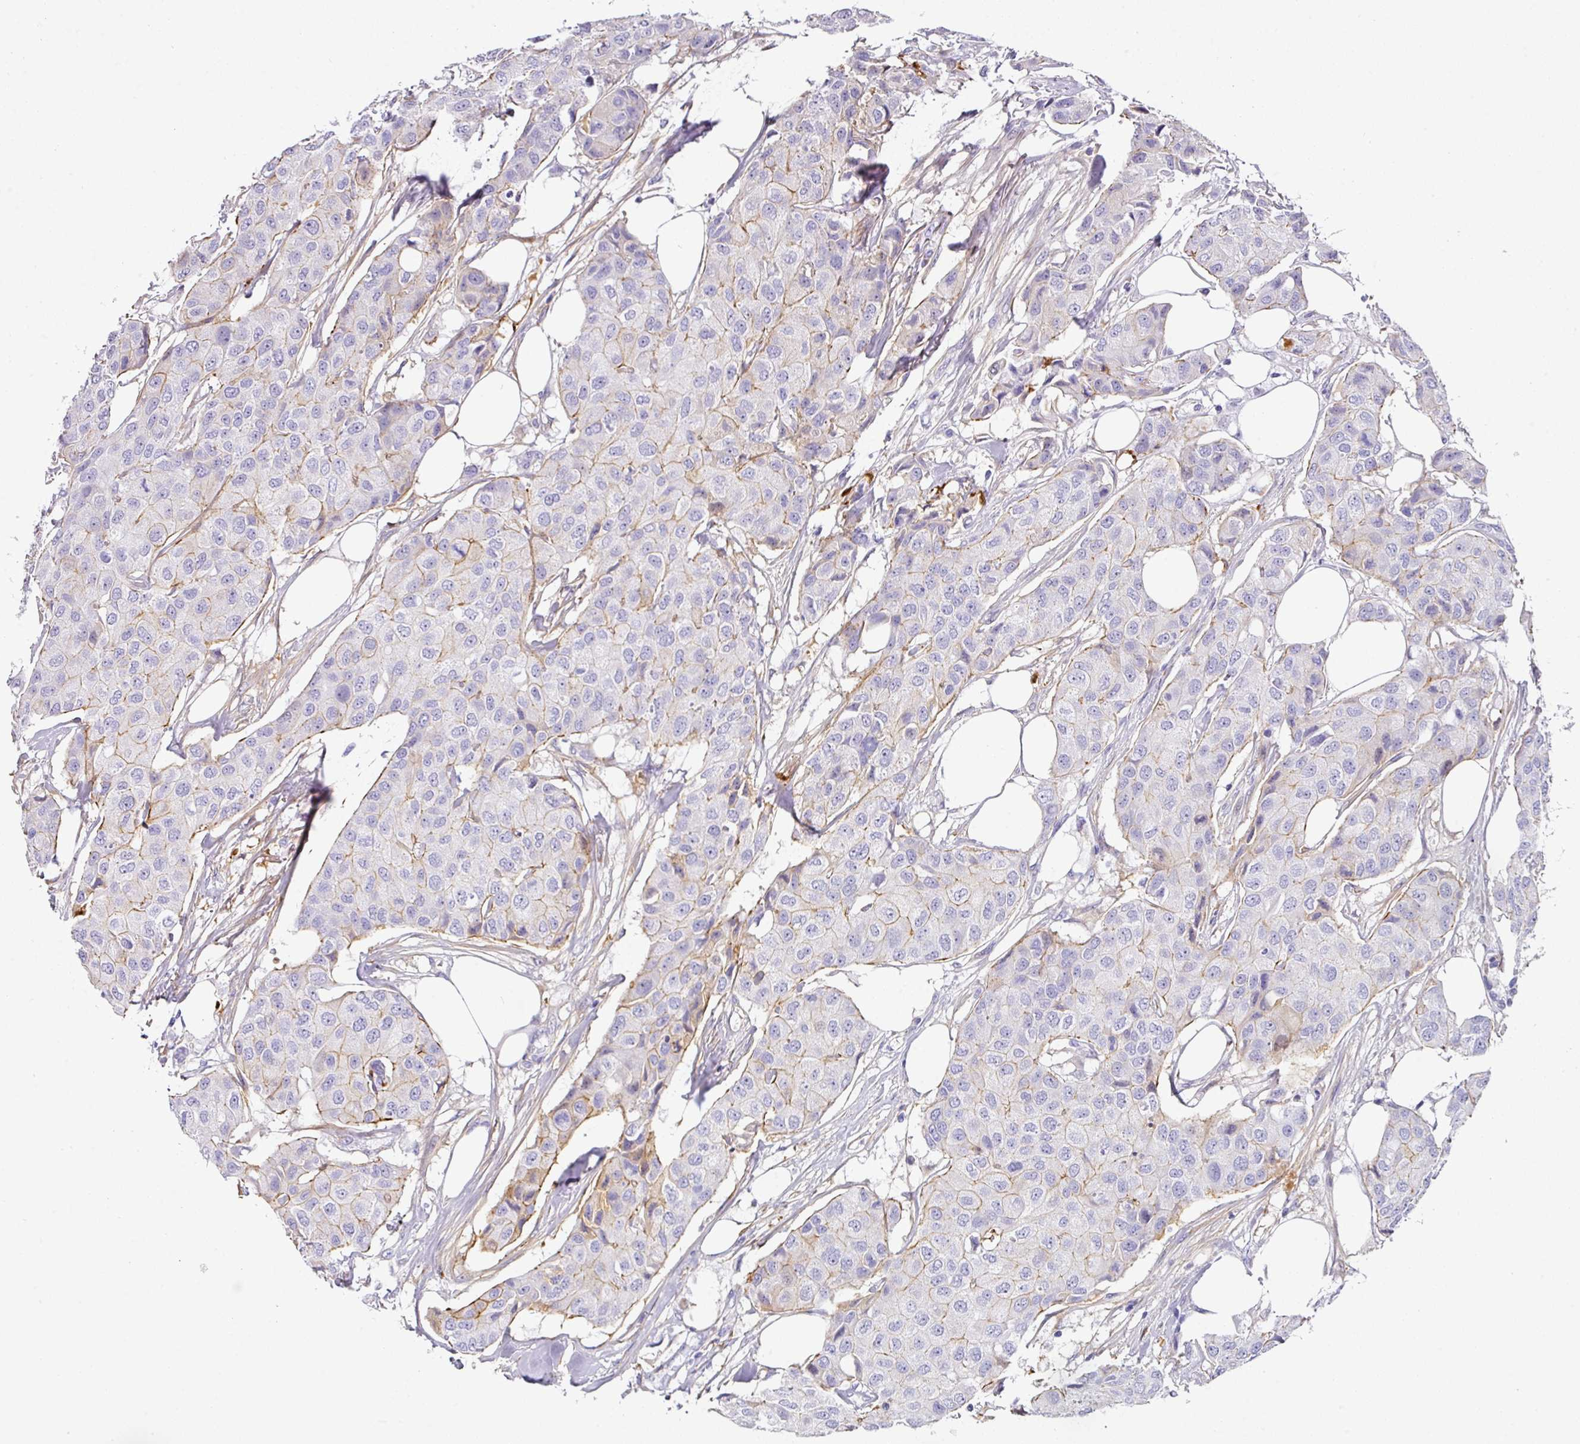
{"staining": {"intensity": "weak", "quantity": "<25%", "location": "cytoplasmic/membranous"}, "tissue": "breast cancer", "cell_type": "Tumor cells", "image_type": "cancer", "snomed": [{"axis": "morphology", "description": "Duct carcinoma"}, {"axis": "topography", "description": "Breast"}], "caption": "Tumor cells show no significant expression in breast cancer.", "gene": "ANKRD29", "patient": {"sex": "female", "age": 80}}